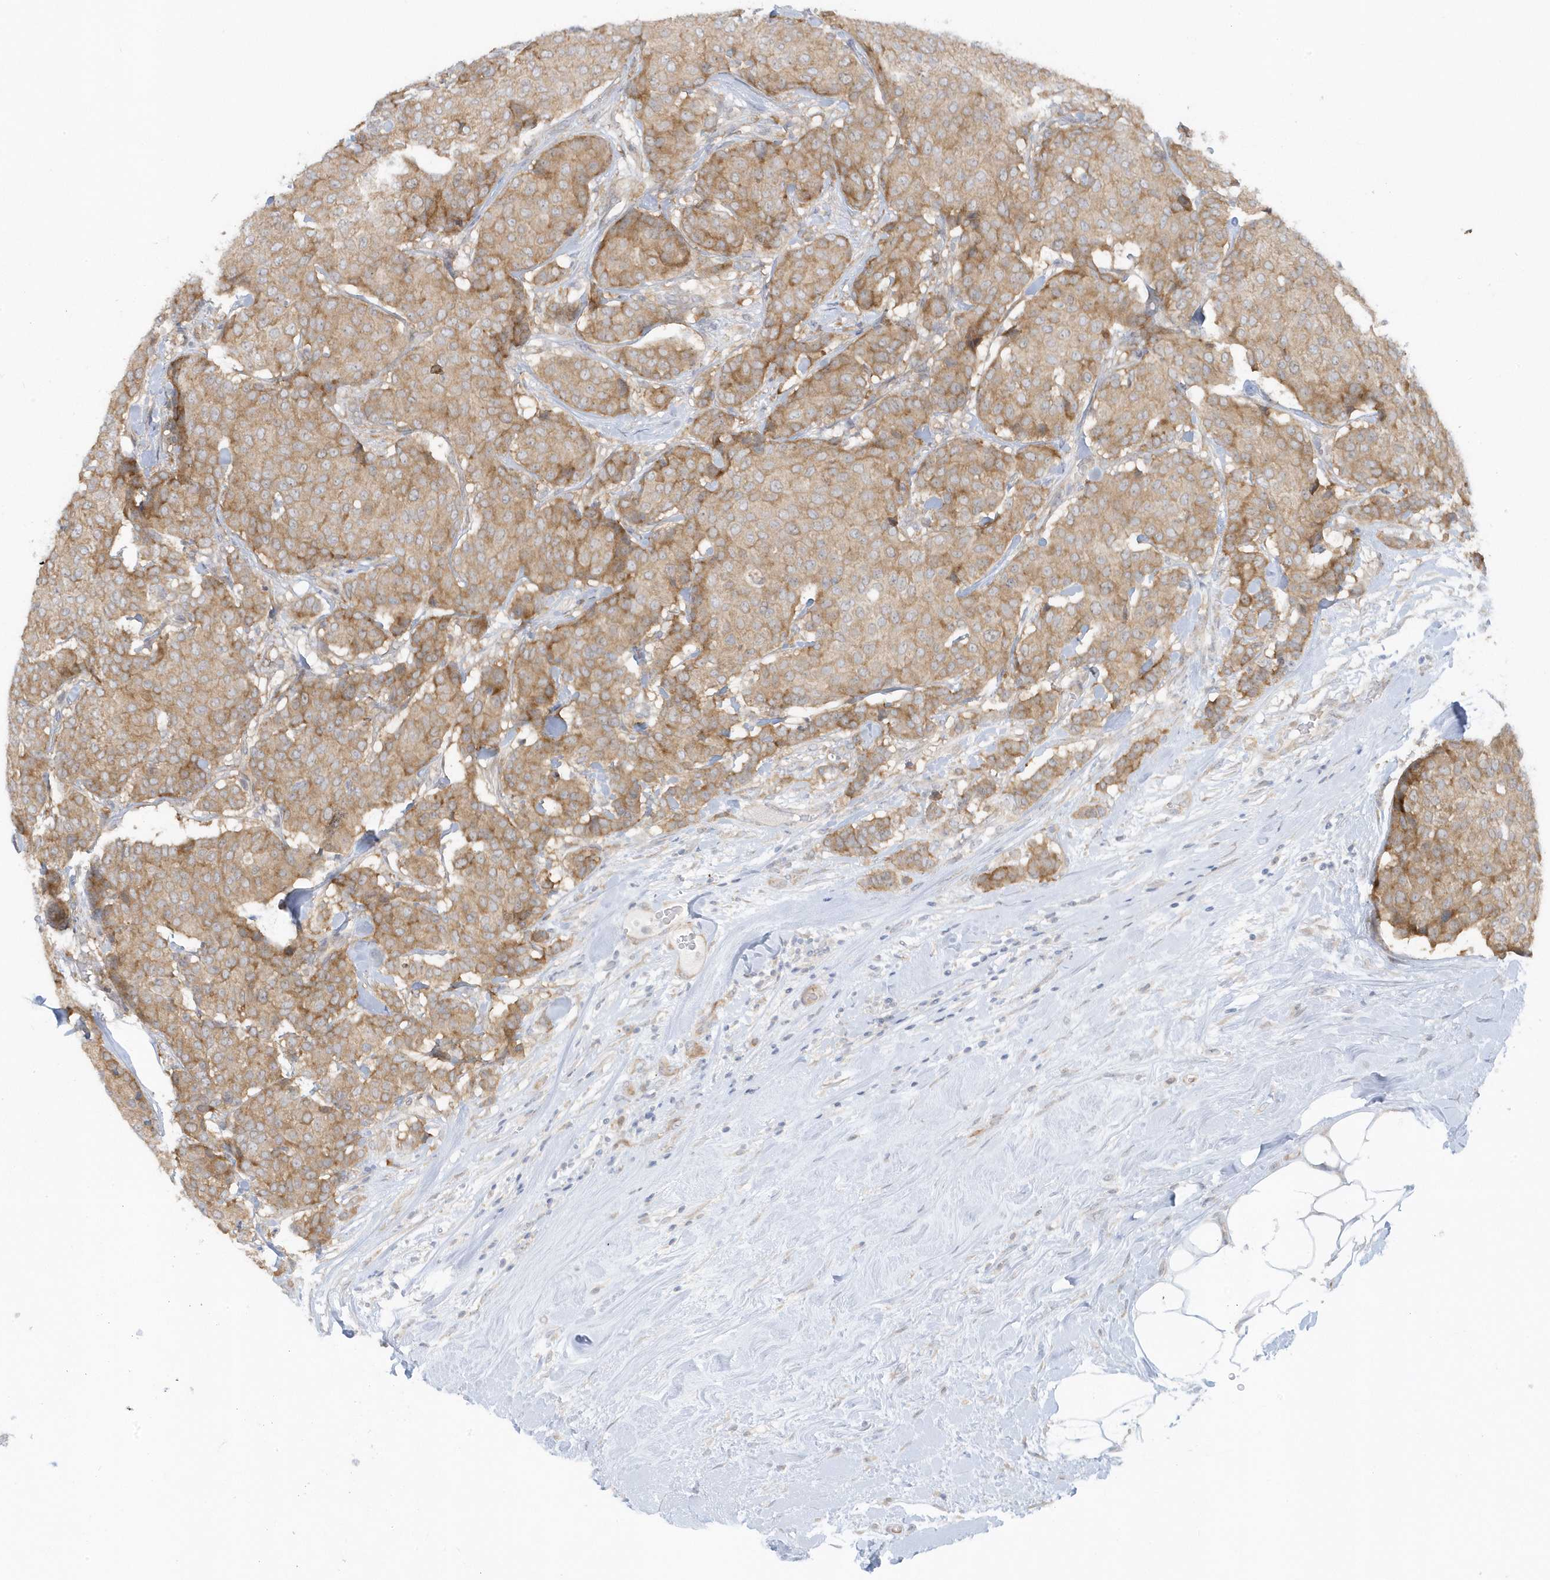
{"staining": {"intensity": "moderate", "quantity": ">75%", "location": "cytoplasmic/membranous"}, "tissue": "breast cancer", "cell_type": "Tumor cells", "image_type": "cancer", "snomed": [{"axis": "morphology", "description": "Duct carcinoma"}, {"axis": "topography", "description": "Breast"}], "caption": "A micrograph of invasive ductal carcinoma (breast) stained for a protein reveals moderate cytoplasmic/membranous brown staining in tumor cells. (DAB (3,3'-diaminobenzidine) IHC, brown staining for protein, blue staining for nuclei).", "gene": "SCN3A", "patient": {"sex": "female", "age": 75}}